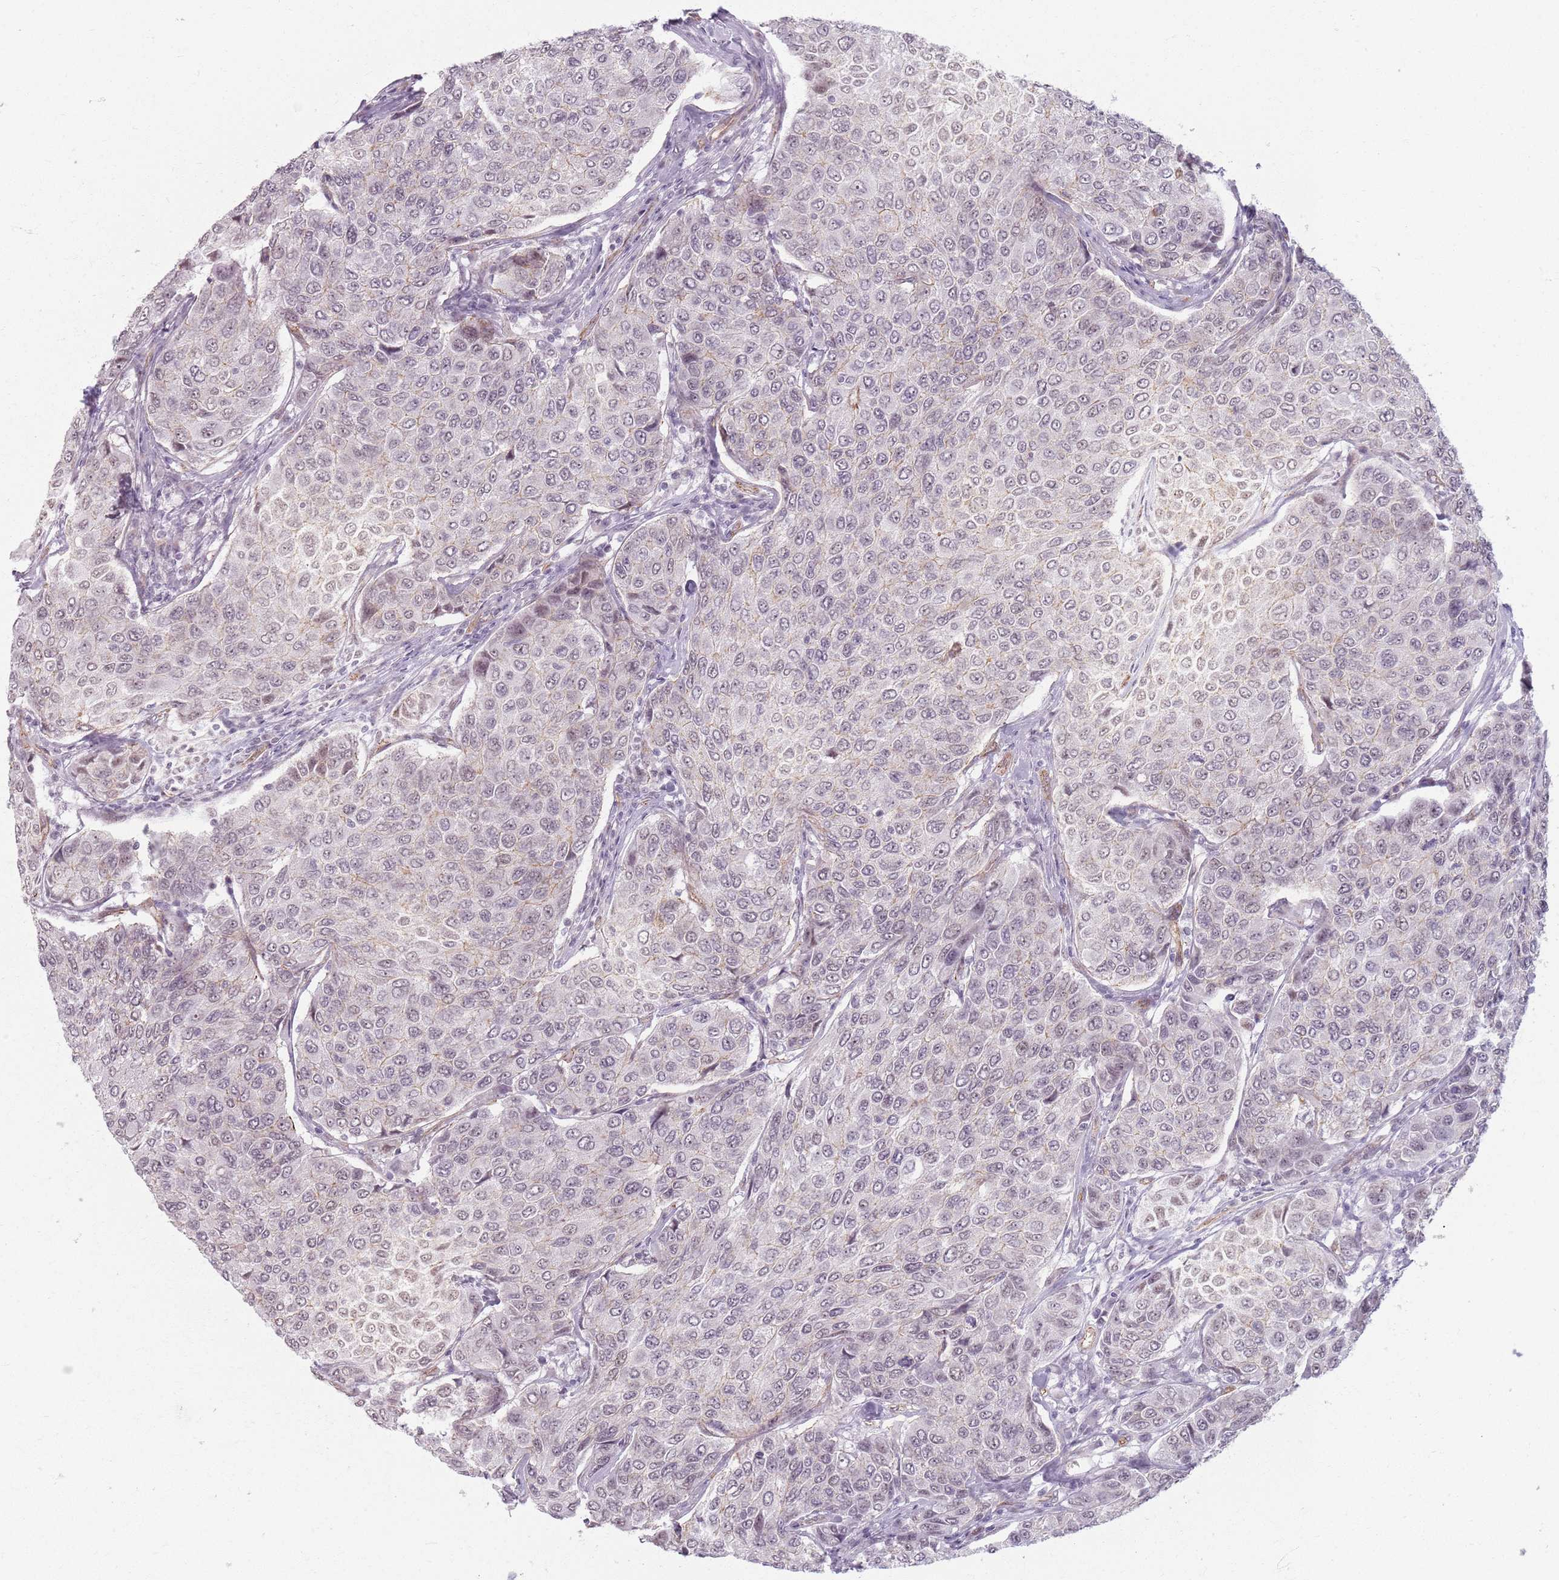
{"staining": {"intensity": "weak", "quantity": "<25%", "location": "nuclear"}, "tissue": "breast cancer", "cell_type": "Tumor cells", "image_type": "cancer", "snomed": [{"axis": "morphology", "description": "Duct carcinoma"}, {"axis": "topography", "description": "Breast"}], "caption": "High magnification brightfield microscopy of breast cancer stained with DAB (brown) and counterstained with hematoxylin (blue): tumor cells show no significant staining.", "gene": "KCNA5", "patient": {"sex": "female", "age": 55}}